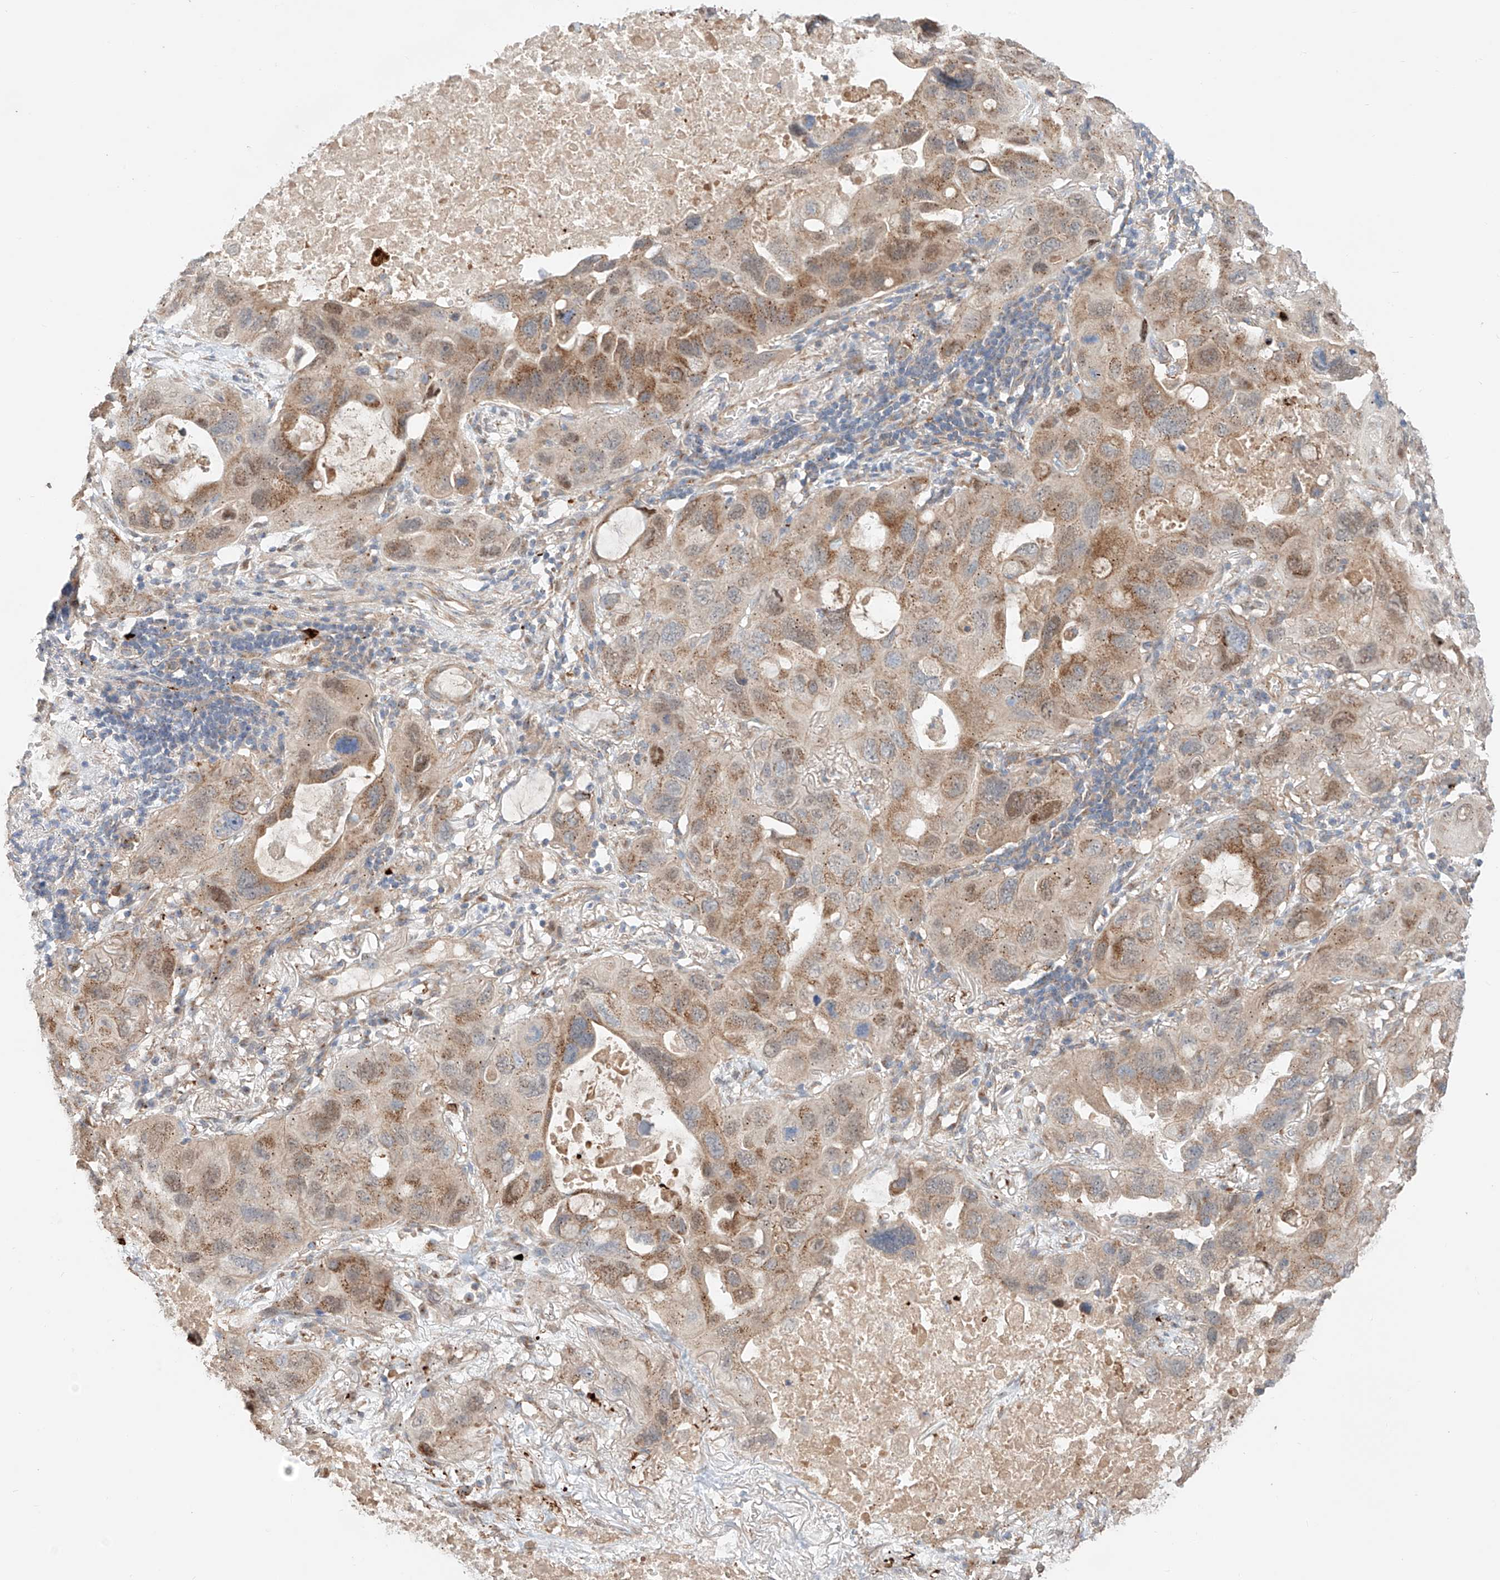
{"staining": {"intensity": "moderate", "quantity": ">75%", "location": "cytoplasmic/membranous,nuclear"}, "tissue": "lung cancer", "cell_type": "Tumor cells", "image_type": "cancer", "snomed": [{"axis": "morphology", "description": "Squamous cell carcinoma, NOS"}, {"axis": "topography", "description": "Lung"}], "caption": "A brown stain highlights moderate cytoplasmic/membranous and nuclear staining of a protein in human squamous cell carcinoma (lung) tumor cells.", "gene": "MOSPD1", "patient": {"sex": "female", "age": 73}}